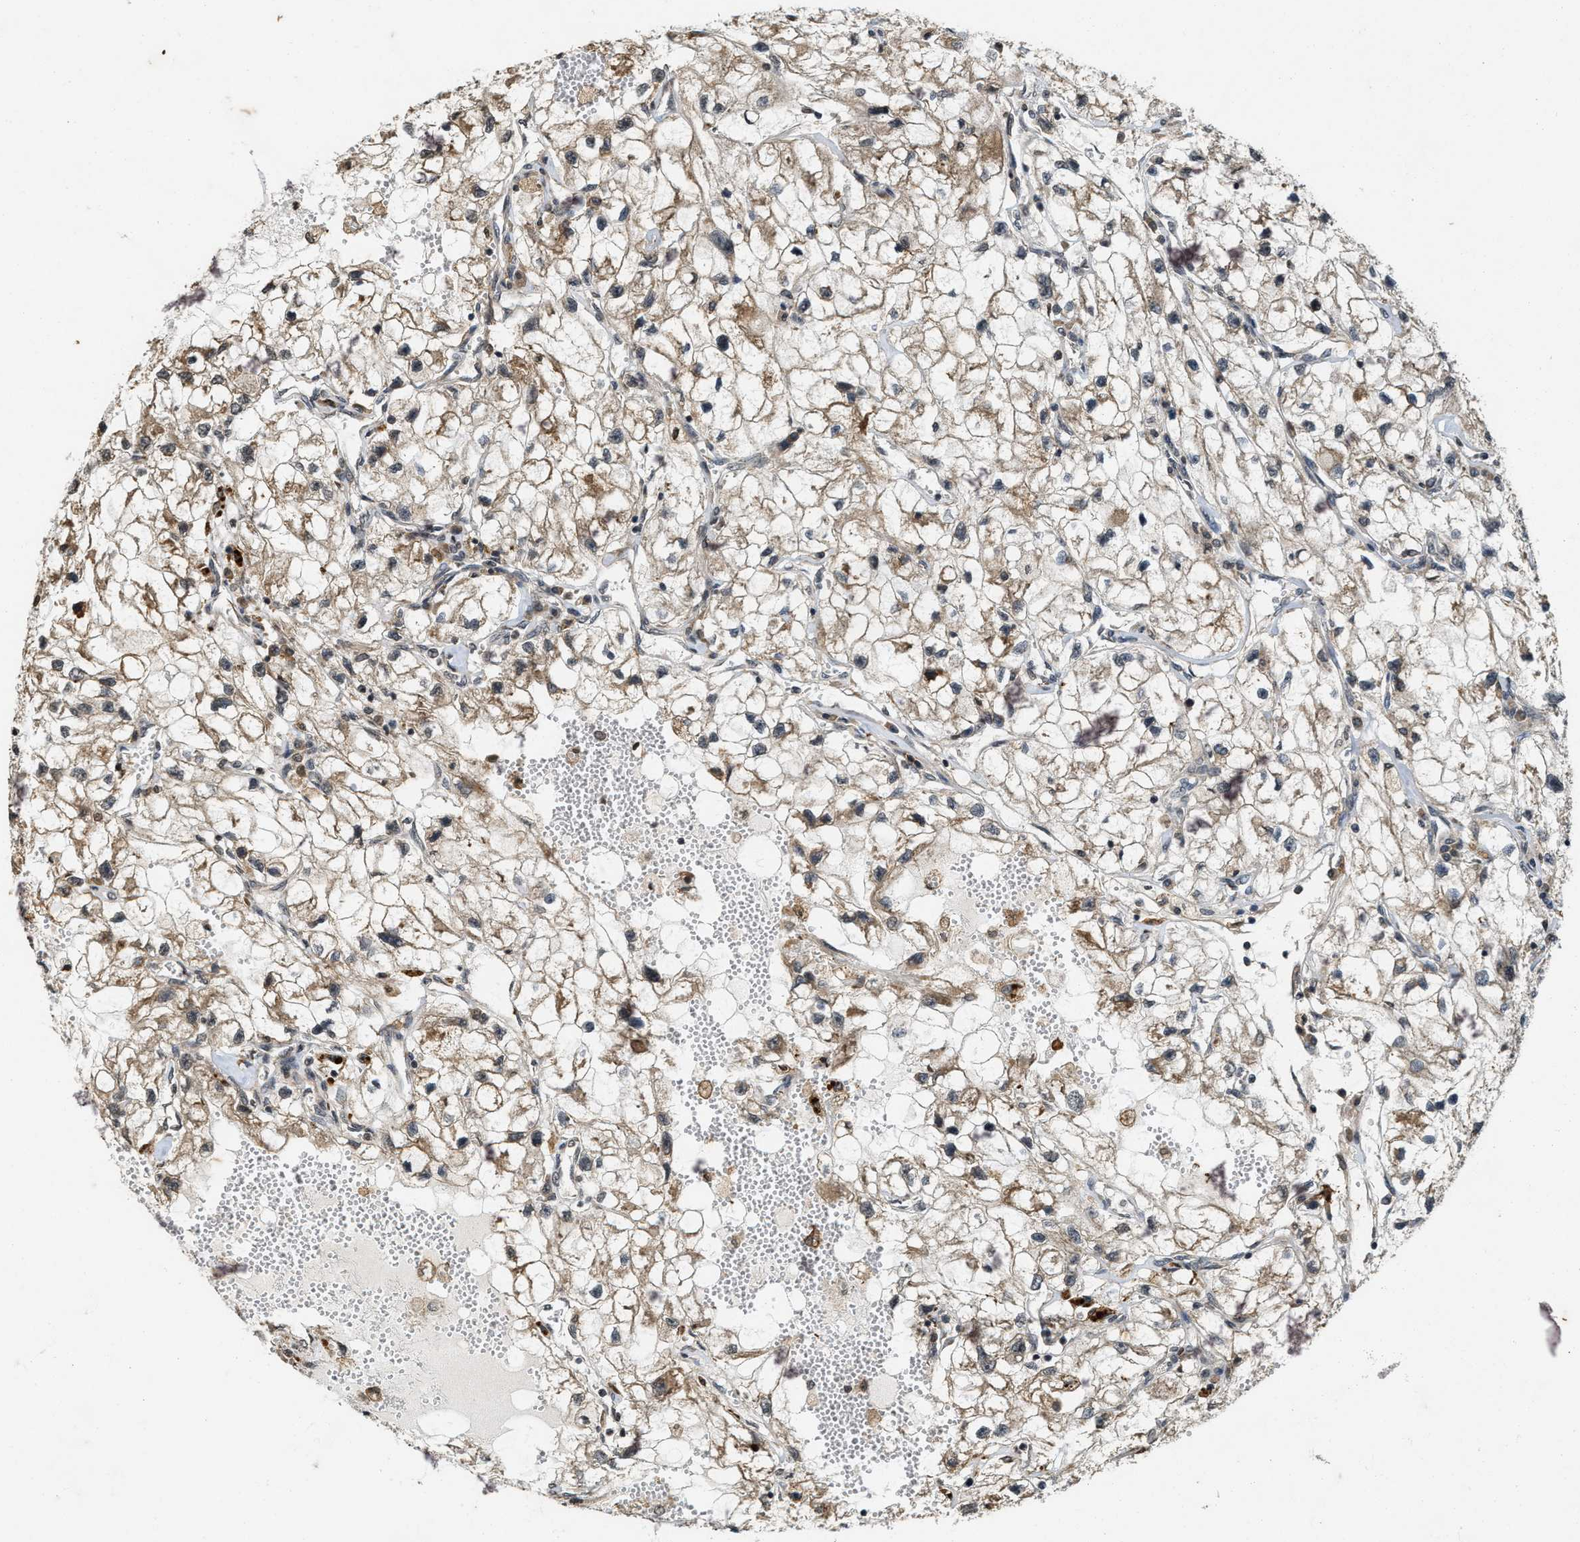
{"staining": {"intensity": "weak", "quantity": ">75%", "location": "cytoplasmic/membranous"}, "tissue": "renal cancer", "cell_type": "Tumor cells", "image_type": "cancer", "snomed": [{"axis": "morphology", "description": "Adenocarcinoma, NOS"}, {"axis": "topography", "description": "Kidney"}], "caption": "Protein positivity by IHC exhibits weak cytoplasmic/membranous positivity in approximately >75% of tumor cells in renal adenocarcinoma. (brown staining indicates protein expression, while blue staining denotes nuclei).", "gene": "KIF21A", "patient": {"sex": "female", "age": 70}}